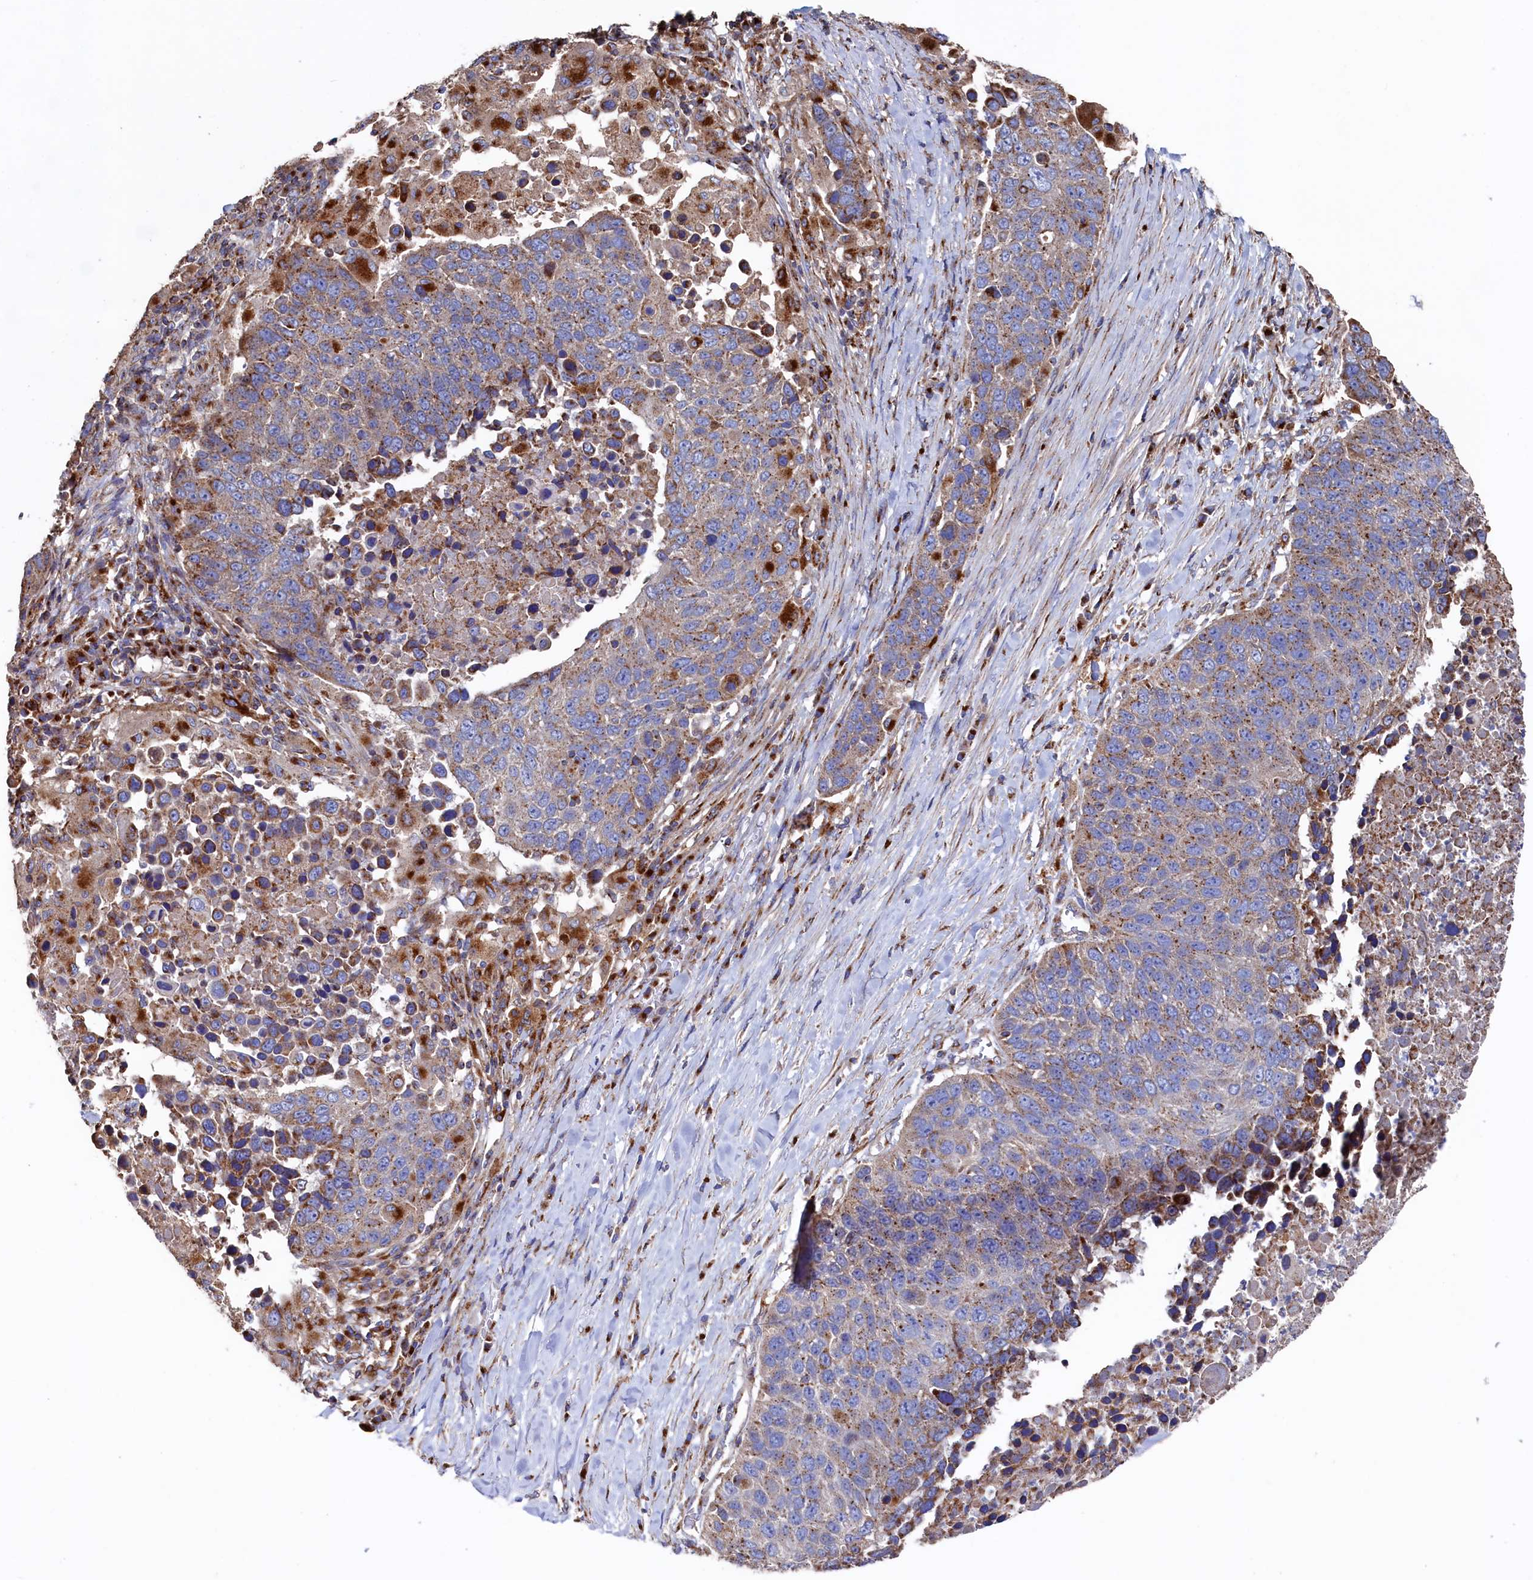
{"staining": {"intensity": "moderate", "quantity": "25%-75%", "location": "cytoplasmic/membranous"}, "tissue": "lung cancer", "cell_type": "Tumor cells", "image_type": "cancer", "snomed": [{"axis": "morphology", "description": "Normal tissue, NOS"}, {"axis": "morphology", "description": "Squamous cell carcinoma, NOS"}, {"axis": "topography", "description": "Lymph node"}, {"axis": "topography", "description": "Lung"}], "caption": "Moderate cytoplasmic/membranous expression is appreciated in approximately 25%-75% of tumor cells in lung cancer.", "gene": "PRRC1", "patient": {"sex": "male", "age": 66}}